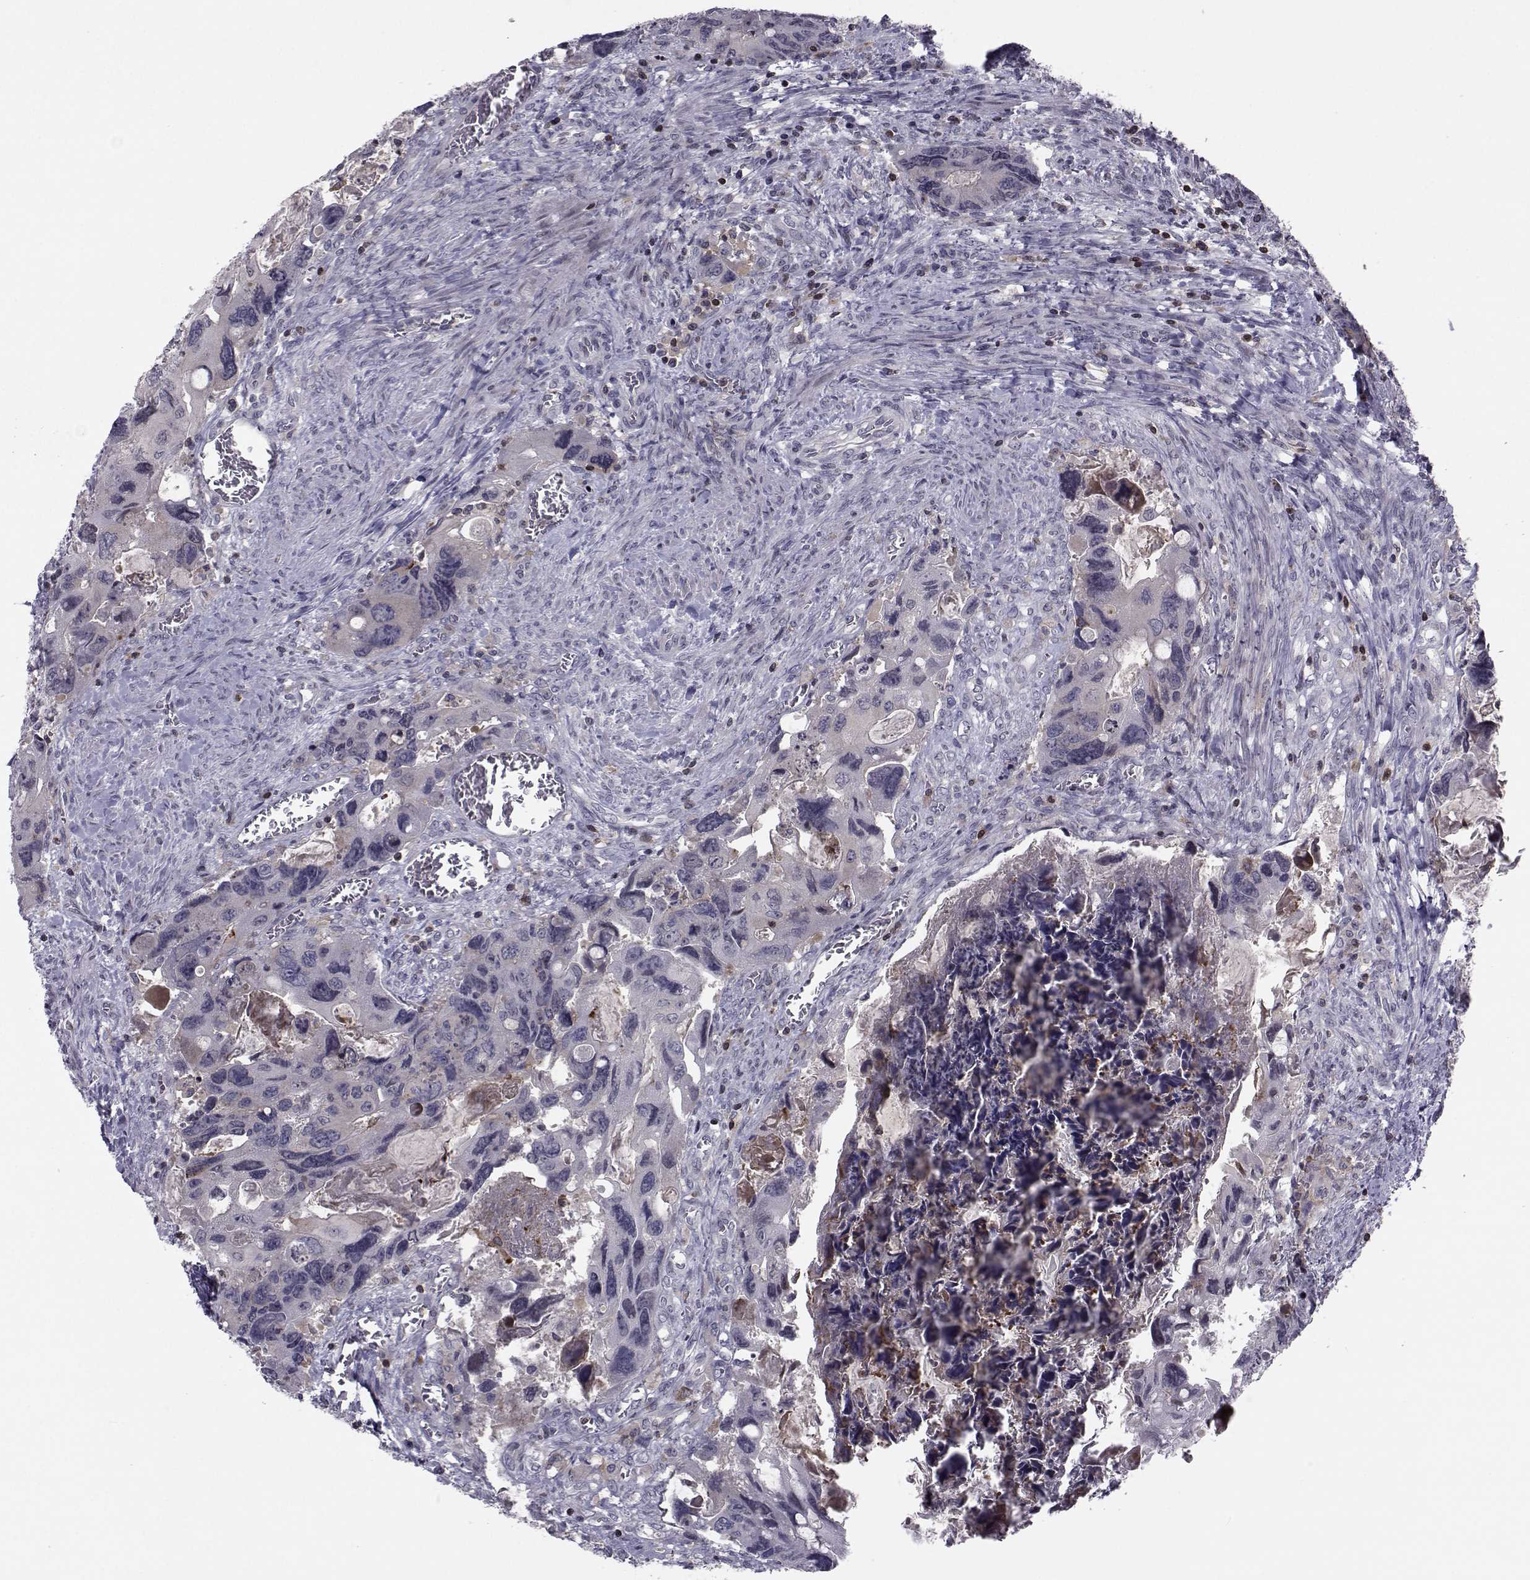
{"staining": {"intensity": "negative", "quantity": "none", "location": "none"}, "tissue": "colorectal cancer", "cell_type": "Tumor cells", "image_type": "cancer", "snomed": [{"axis": "morphology", "description": "Adenocarcinoma, NOS"}, {"axis": "topography", "description": "Rectum"}], "caption": "High power microscopy histopathology image of an immunohistochemistry image of adenocarcinoma (colorectal), revealing no significant staining in tumor cells.", "gene": "PCP4L1", "patient": {"sex": "male", "age": 62}}